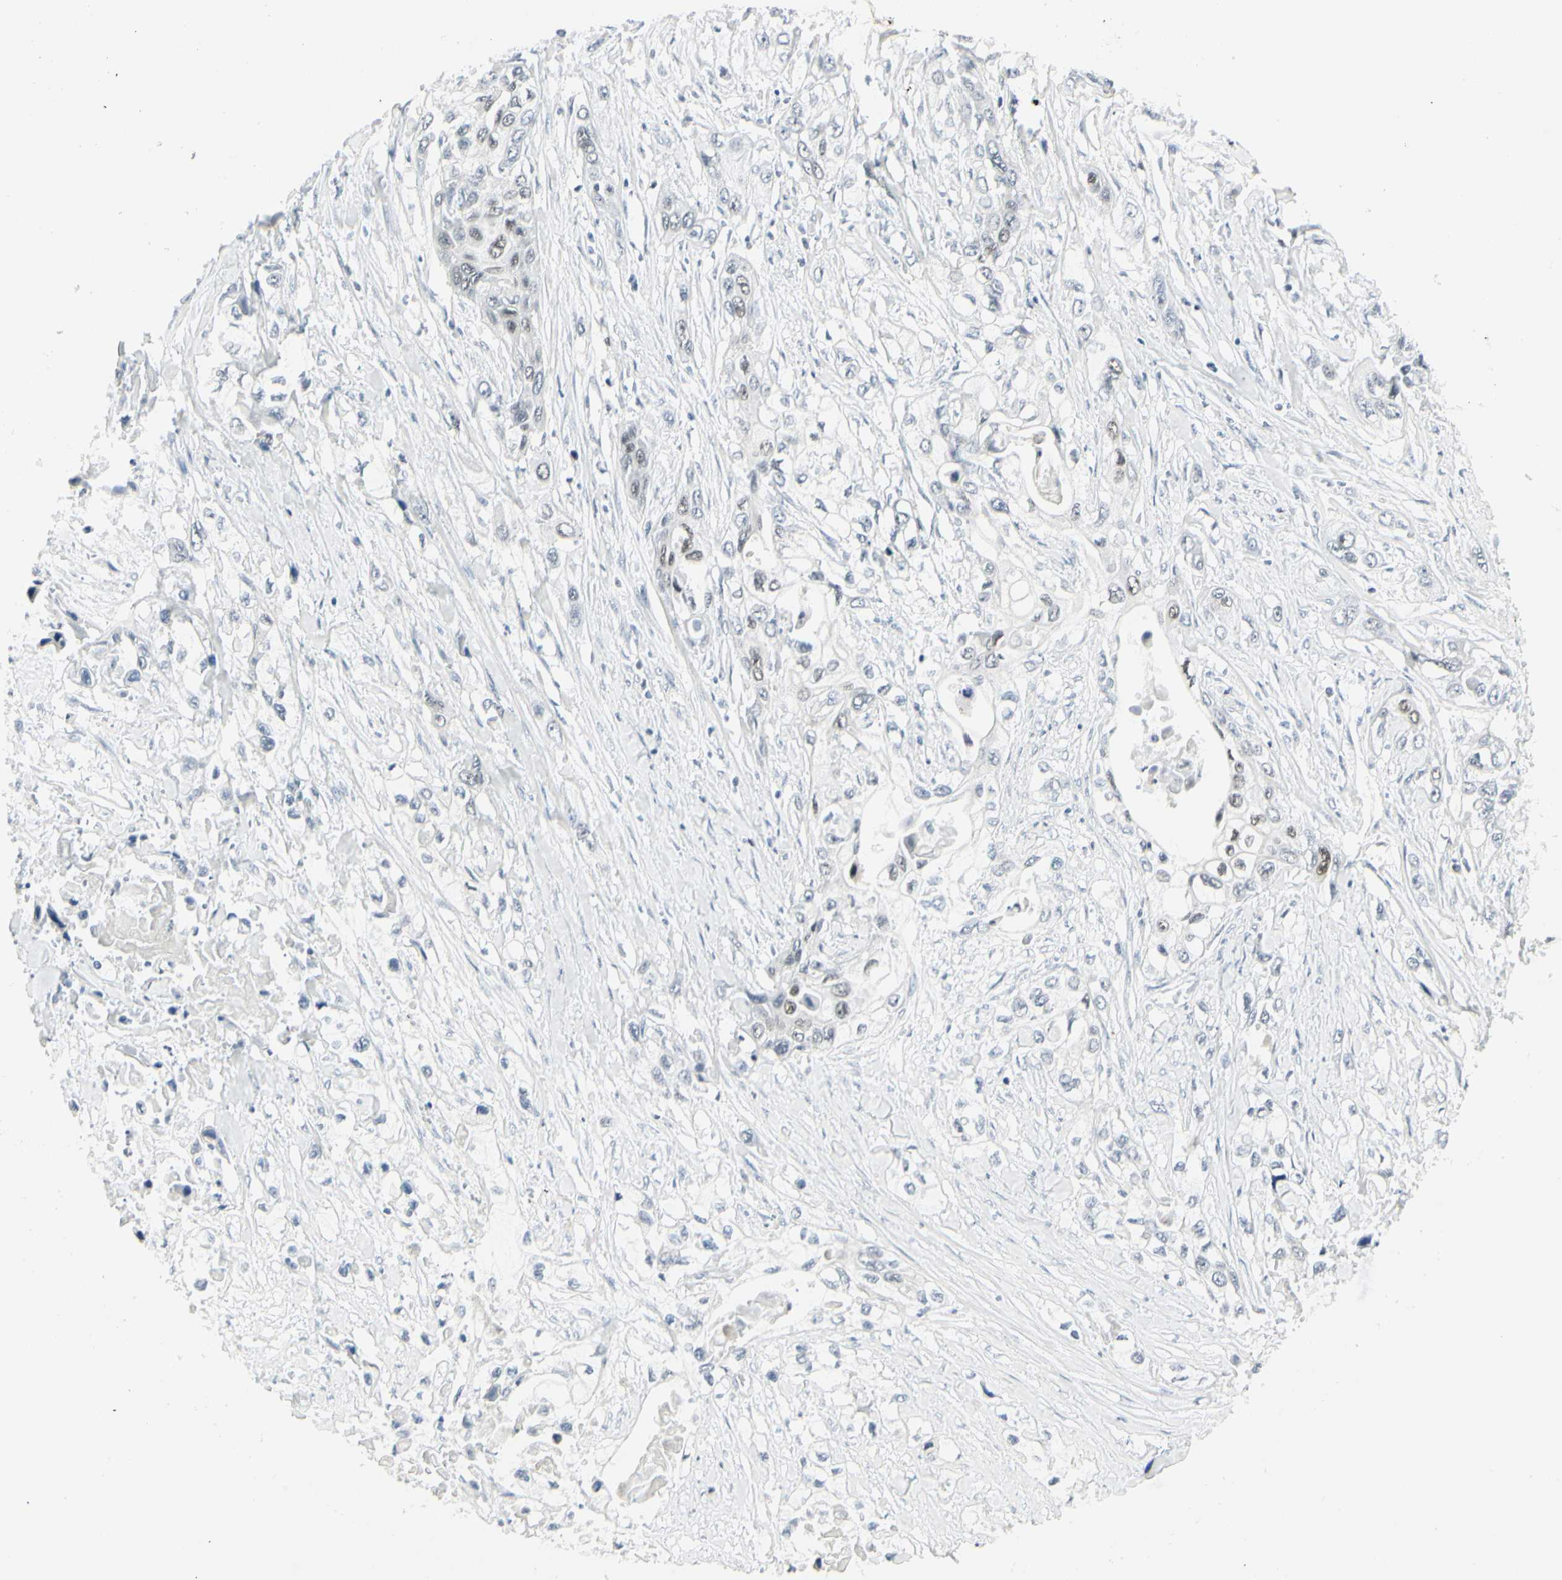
{"staining": {"intensity": "weak", "quantity": "<25%", "location": "nuclear"}, "tissue": "pancreatic cancer", "cell_type": "Tumor cells", "image_type": "cancer", "snomed": [{"axis": "morphology", "description": "Adenocarcinoma, NOS"}, {"axis": "topography", "description": "Pancreas"}], "caption": "This is an immunohistochemistry (IHC) photomicrograph of human pancreatic adenocarcinoma. There is no positivity in tumor cells.", "gene": "ZBTB7B", "patient": {"sex": "female", "age": 70}}